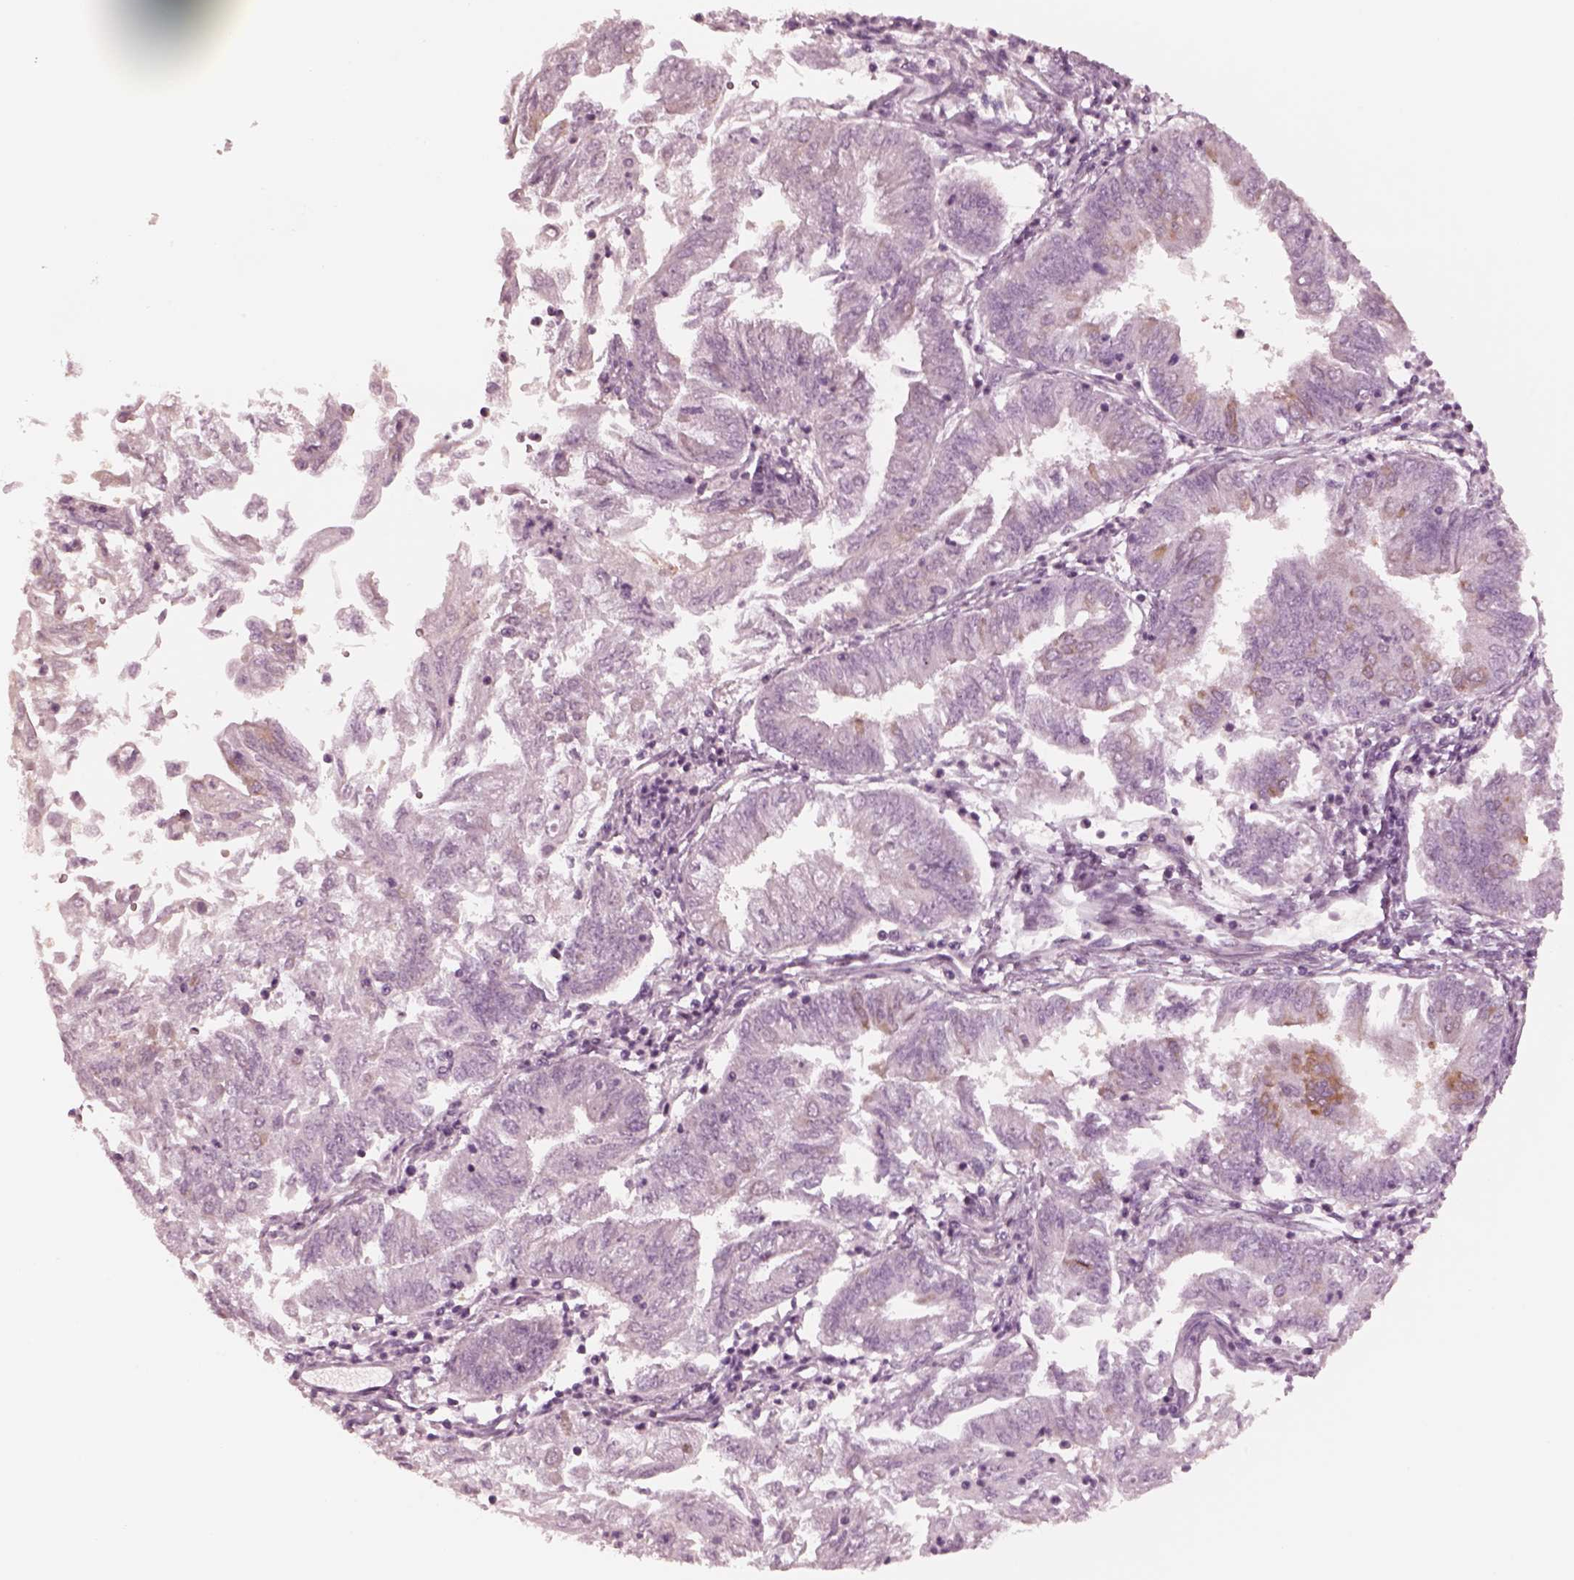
{"staining": {"intensity": "negative", "quantity": "none", "location": "none"}, "tissue": "endometrial cancer", "cell_type": "Tumor cells", "image_type": "cancer", "snomed": [{"axis": "morphology", "description": "Adenocarcinoma, NOS"}, {"axis": "topography", "description": "Endometrium"}], "caption": "IHC micrograph of endometrial cancer (adenocarcinoma) stained for a protein (brown), which shows no positivity in tumor cells. (DAB immunohistochemistry (IHC), high magnification).", "gene": "DNAAF9", "patient": {"sex": "female", "age": 55}}